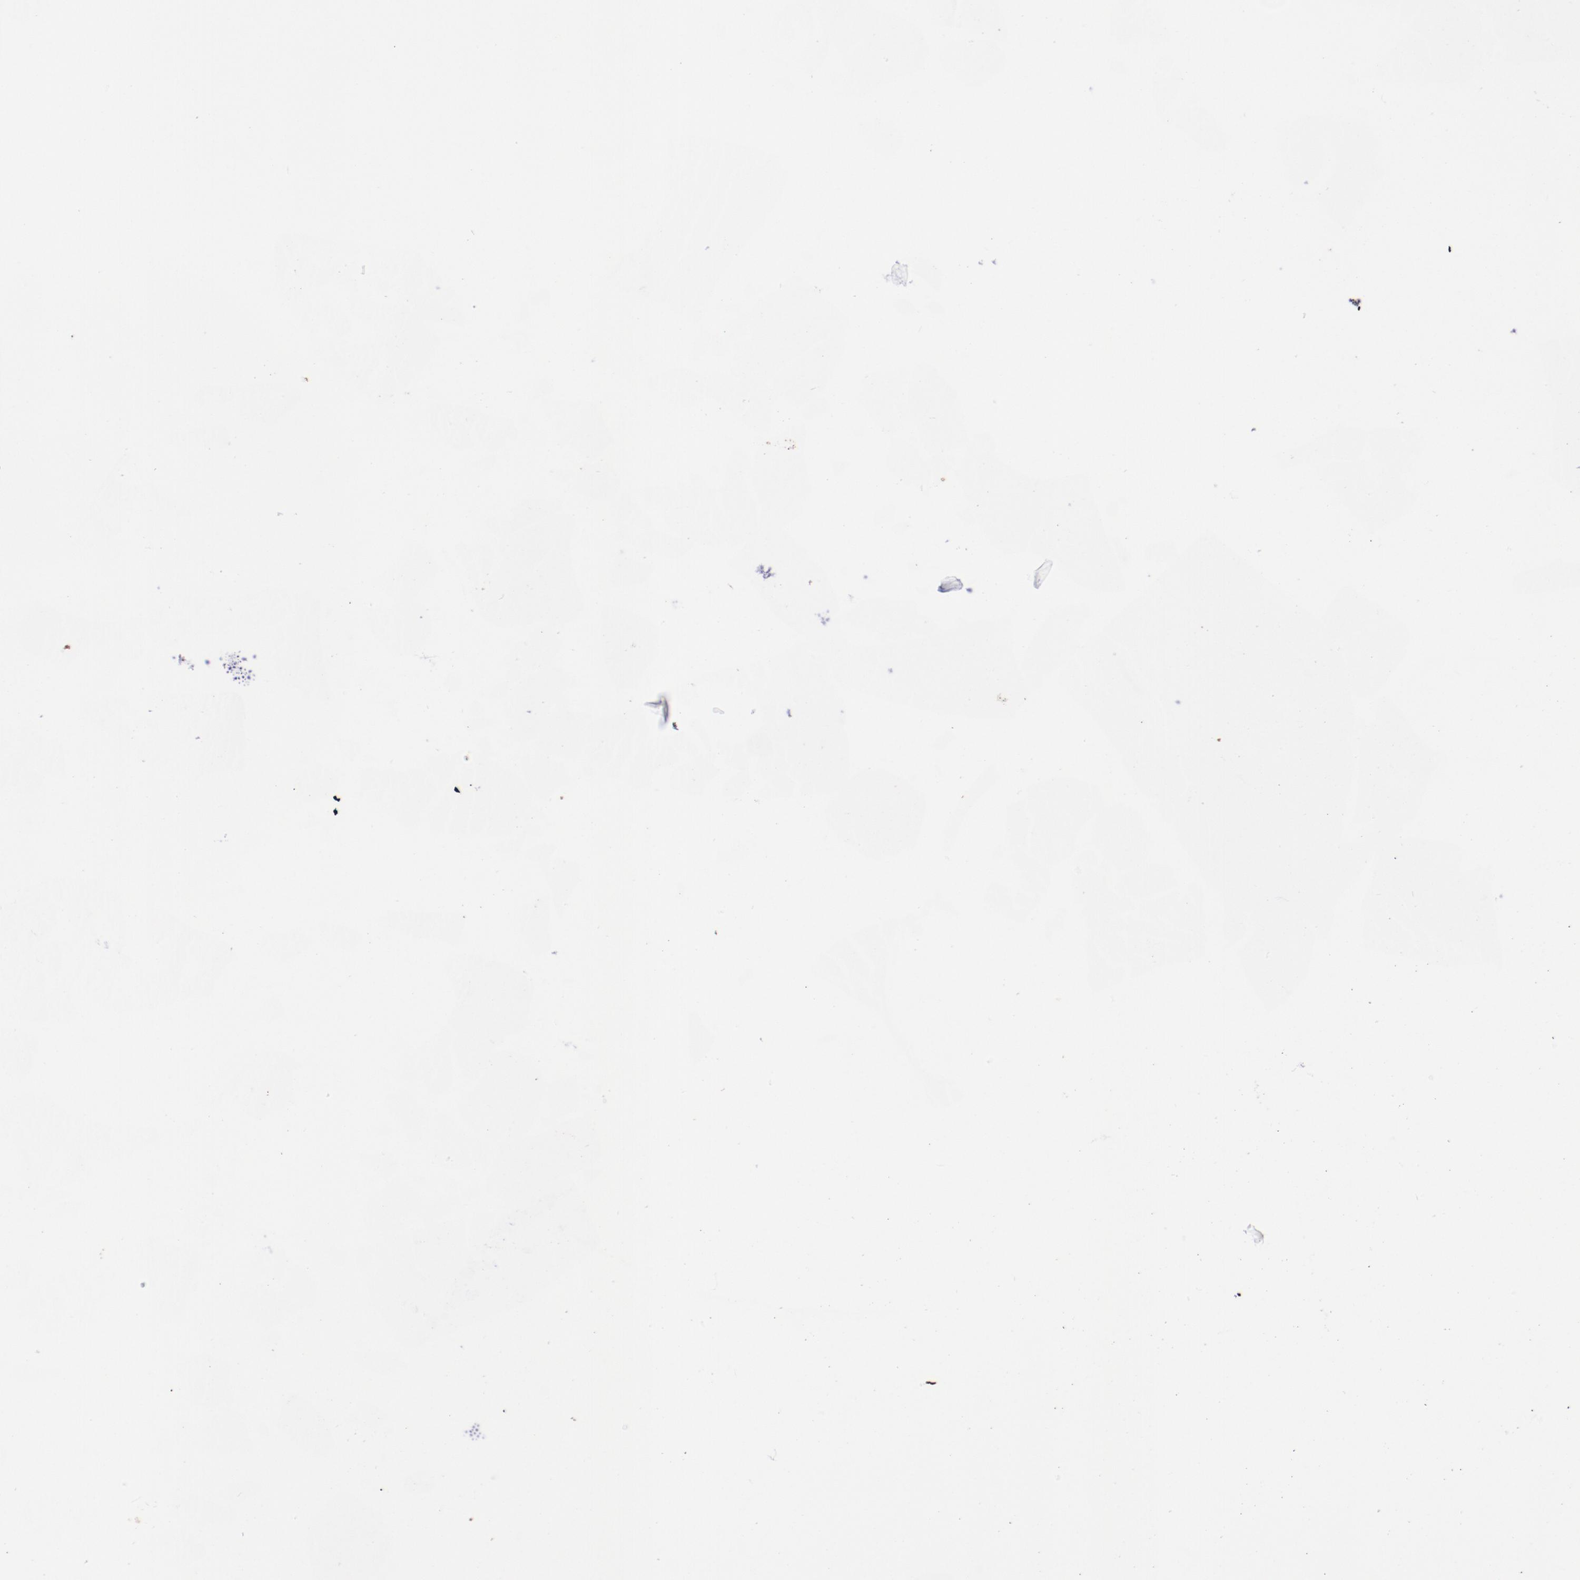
{"staining": {"intensity": "weak", "quantity": "25%-75%", "location": "cytoplasmic/membranous,nuclear"}, "tissue": "skin cancer", "cell_type": "Tumor cells", "image_type": "cancer", "snomed": [{"axis": "morphology", "description": "Squamous cell carcinoma, NOS"}, {"axis": "topography", "description": "Skin"}], "caption": "A low amount of weak cytoplasmic/membranous and nuclear staining is appreciated in about 25%-75% of tumor cells in squamous cell carcinoma (skin) tissue.", "gene": "DDX24", "patient": {"sex": "male", "age": 24}}